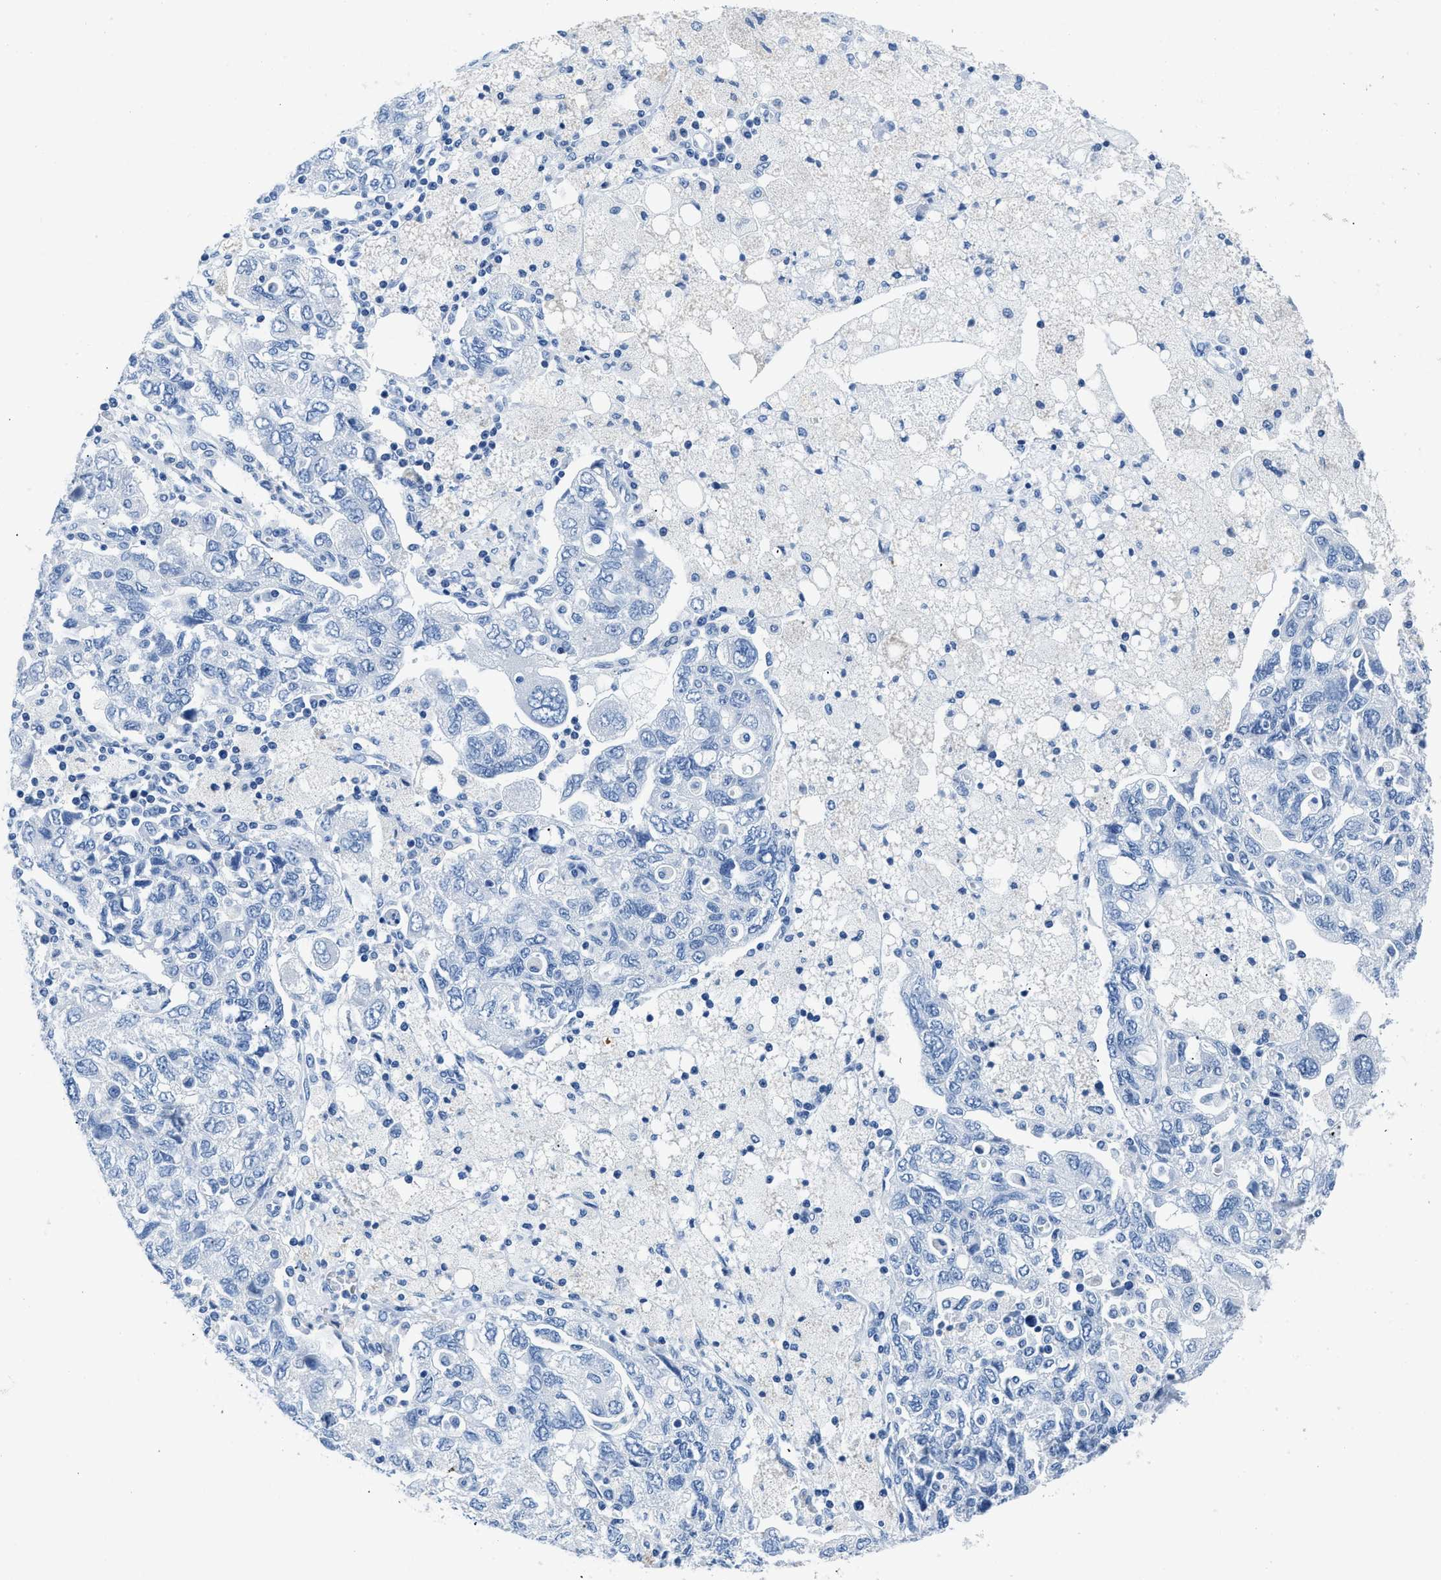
{"staining": {"intensity": "negative", "quantity": "none", "location": "none"}, "tissue": "ovarian cancer", "cell_type": "Tumor cells", "image_type": "cancer", "snomed": [{"axis": "morphology", "description": "Carcinoma, NOS"}, {"axis": "morphology", "description": "Cystadenocarcinoma, serous, NOS"}, {"axis": "topography", "description": "Ovary"}], "caption": "Ovarian cancer was stained to show a protein in brown. There is no significant expression in tumor cells.", "gene": "NFATC2", "patient": {"sex": "female", "age": 69}}